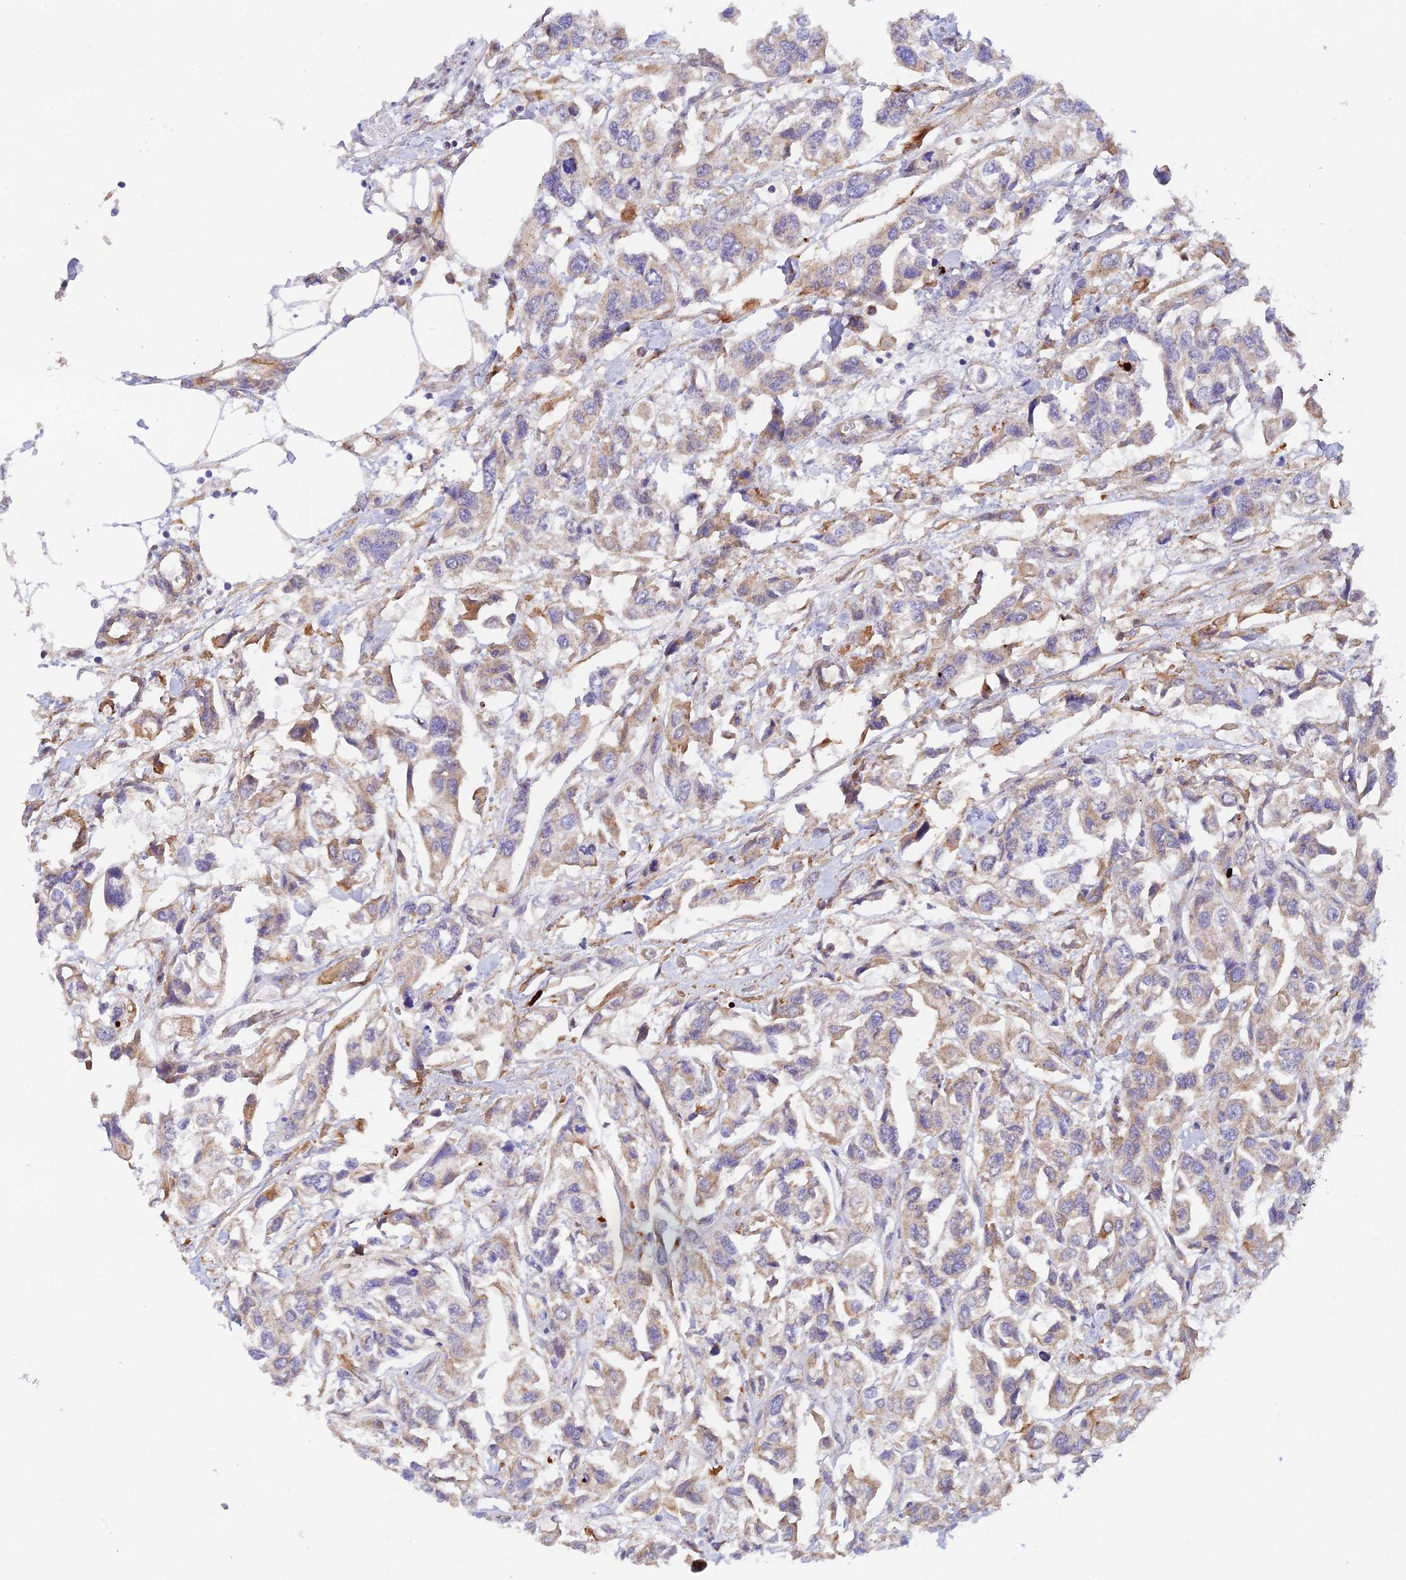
{"staining": {"intensity": "weak", "quantity": ">75%", "location": "cytoplasmic/membranous"}, "tissue": "urothelial cancer", "cell_type": "Tumor cells", "image_type": "cancer", "snomed": [{"axis": "morphology", "description": "Urothelial carcinoma, High grade"}, {"axis": "topography", "description": "Urinary bladder"}], "caption": "IHC staining of high-grade urothelial carcinoma, which reveals low levels of weak cytoplasmic/membranous positivity in approximately >75% of tumor cells indicating weak cytoplasmic/membranous protein expression. The staining was performed using DAB (brown) for protein detection and nuclei were counterstained in hematoxylin (blue).", "gene": "RANBP6", "patient": {"sex": "male", "age": 67}}